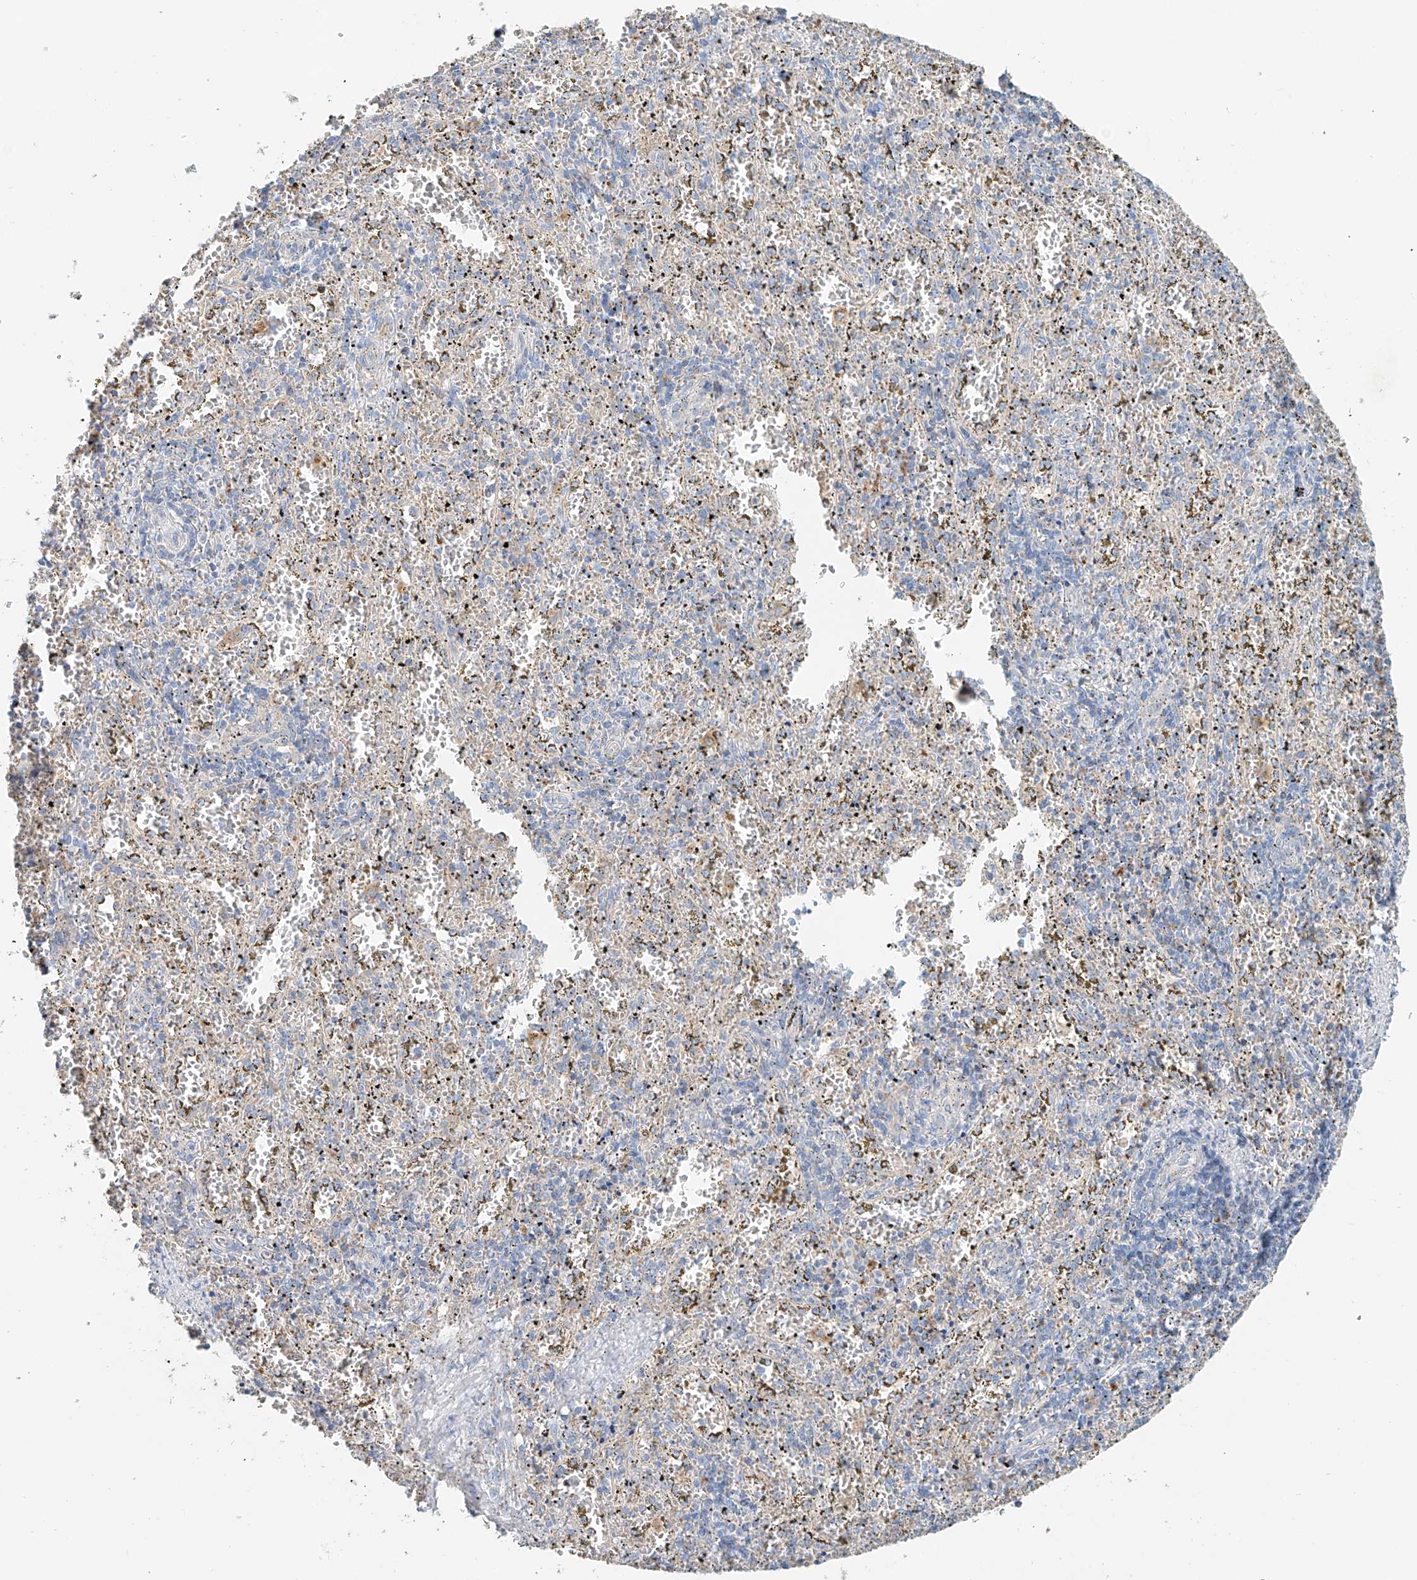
{"staining": {"intensity": "moderate", "quantity": "<25%", "location": "cytoplasmic/membranous"}, "tissue": "spleen", "cell_type": "Cells in red pulp", "image_type": "normal", "snomed": [{"axis": "morphology", "description": "Normal tissue, NOS"}, {"axis": "topography", "description": "Spleen"}], "caption": "An immunohistochemistry image of unremarkable tissue is shown. Protein staining in brown highlights moderate cytoplasmic/membranous positivity in spleen within cells in red pulp. The staining was performed using DAB (3,3'-diaminobenzidine) to visualize the protein expression in brown, while the nuclei were stained in blue with hematoxylin (Magnification: 20x).", "gene": "TRIM47", "patient": {"sex": "male", "age": 11}}